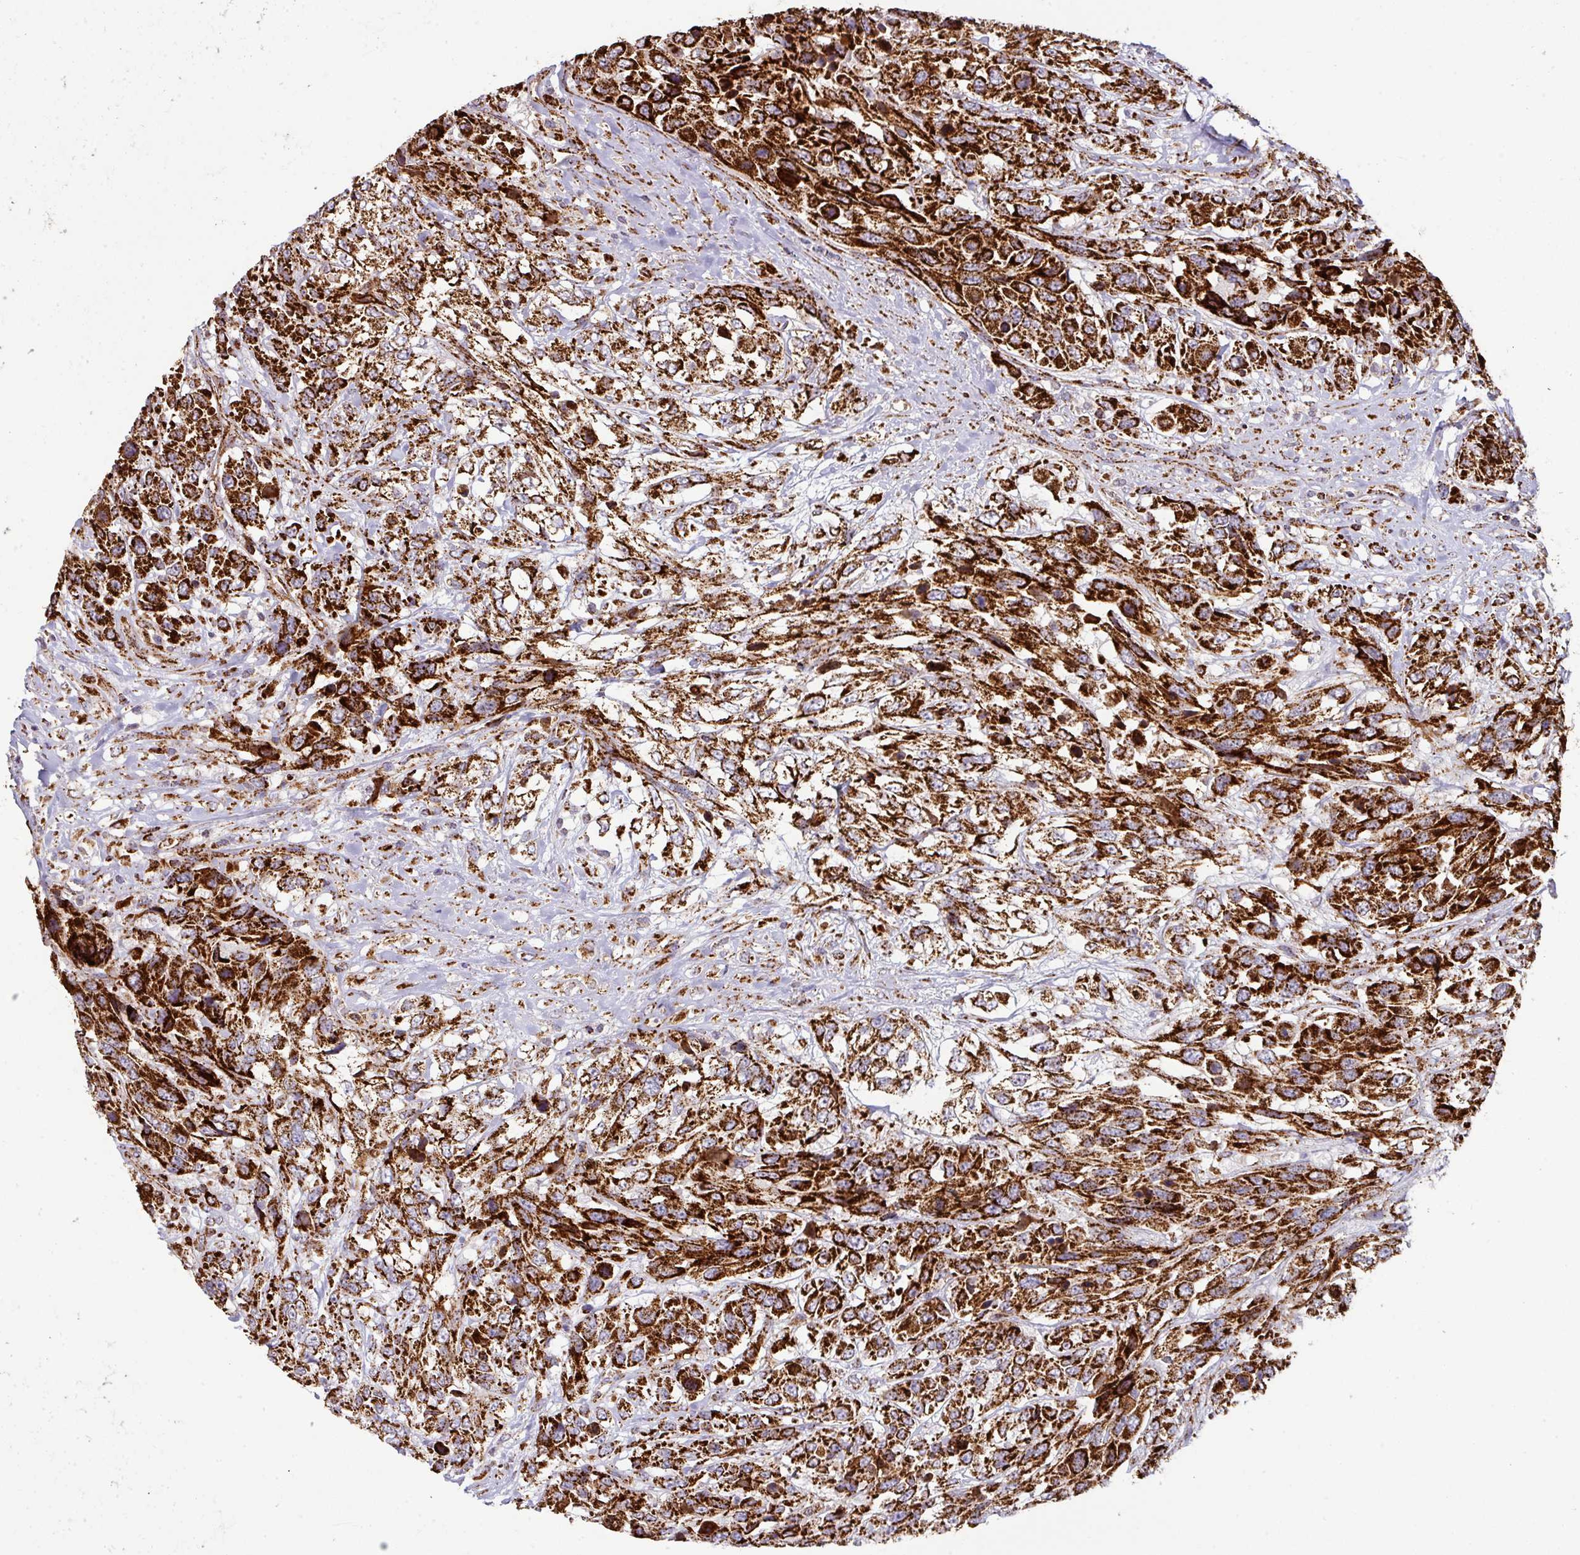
{"staining": {"intensity": "strong", "quantity": ">75%", "location": "cytoplasmic/membranous"}, "tissue": "urothelial cancer", "cell_type": "Tumor cells", "image_type": "cancer", "snomed": [{"axis": "morphology", "description": "Urothelial carcinoma, High grade"}, {"axis": "topography", "description": "Urinary bladder"}], "caption": "This is an image of IHC staining of high-grade urothelial carcinoma, which shows strong staining in the cytoplasmic/membranous of tumor cells.", "gene": "TRAP1", "patient": {"sex": "female", "age": 70}}